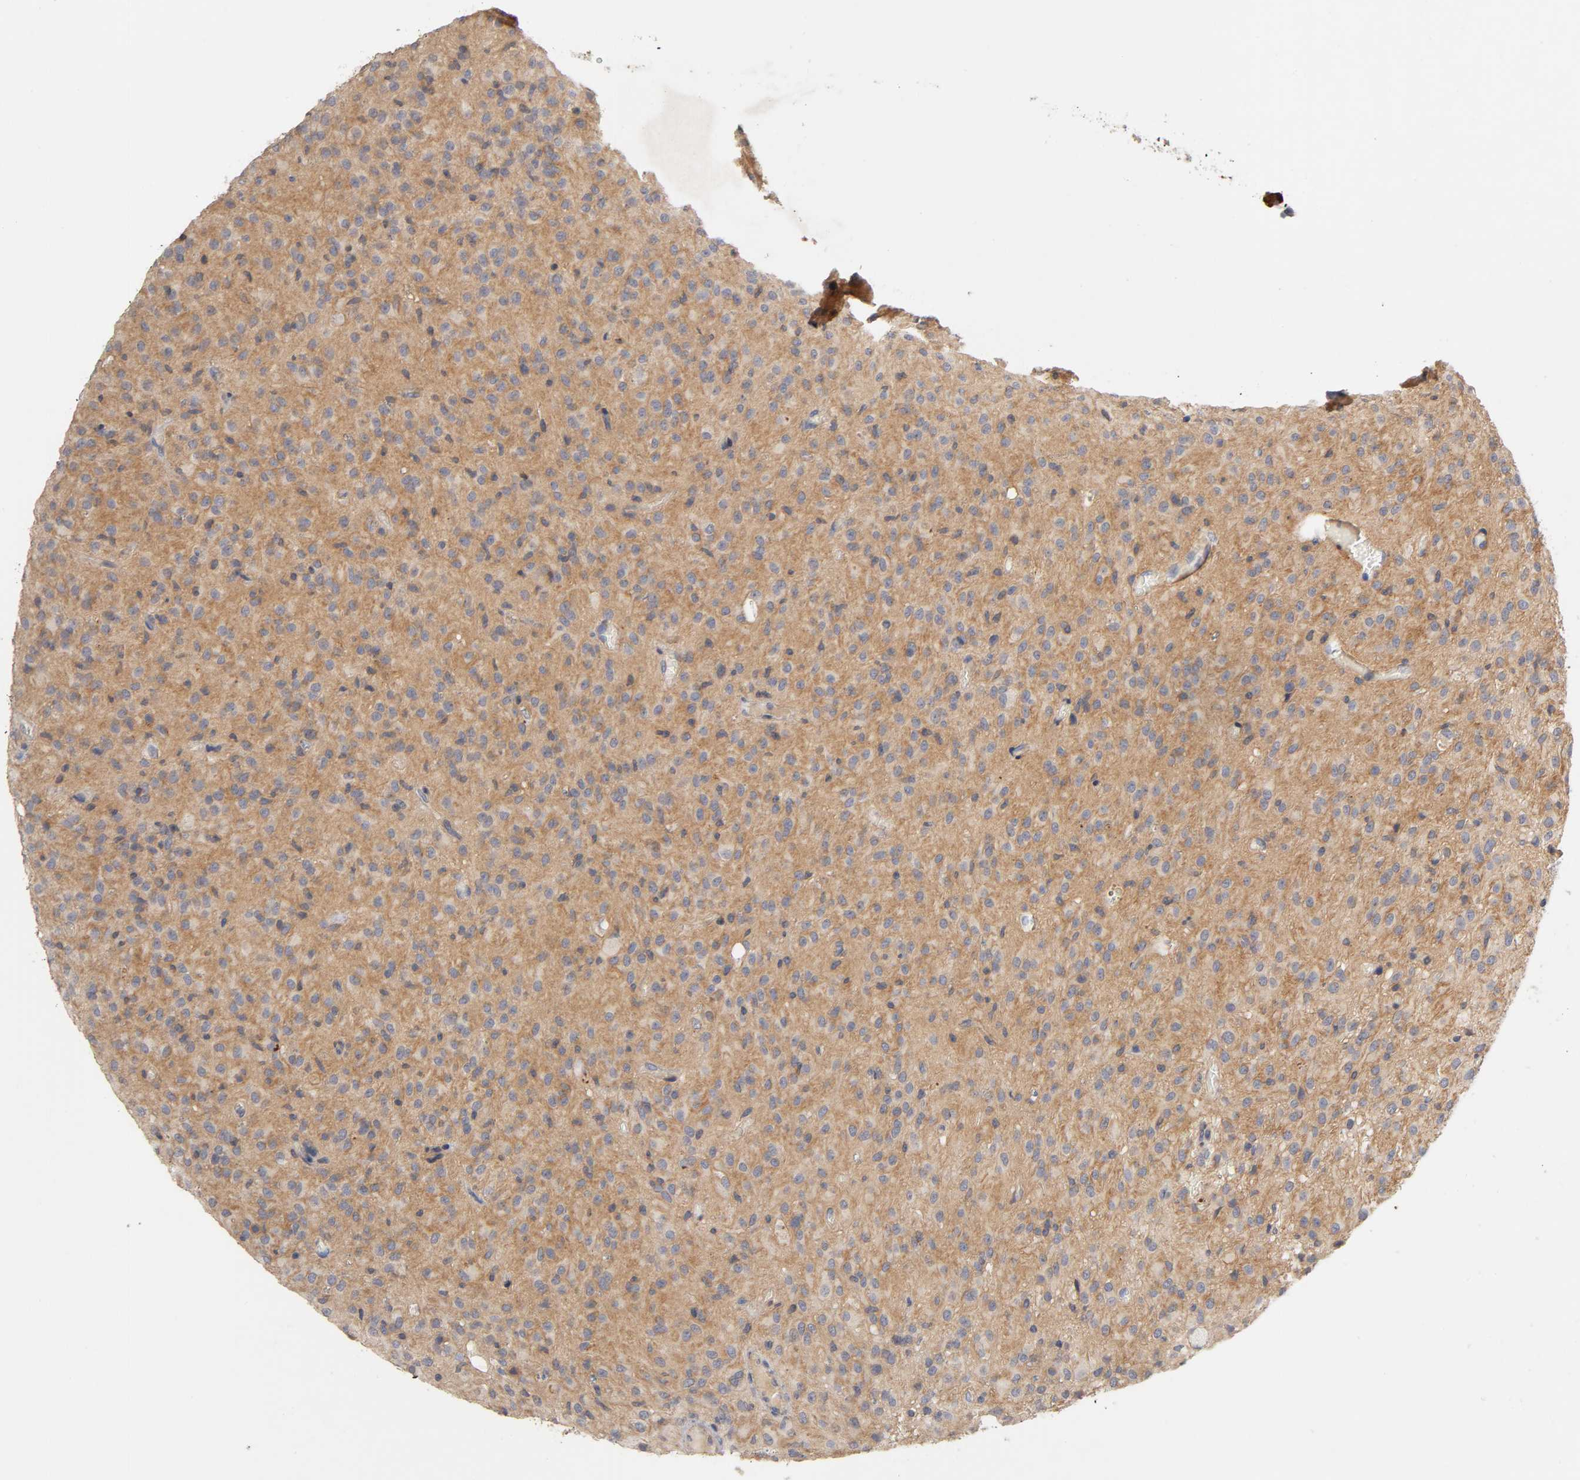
{"staining": {"intensity": "moderate", "quantity": ">75%", "location": "cytoplasmic/membranous"}, "tissue": "glioma", "cell_type": "Tumor cells", "image_type": "cancer", "snomed": [{"axis": "morphology", "description": "Glioma, malignant, High grade"}, {"axis": "topography", "description": "Brain"}], "caption": "Moderate cytoplasmic/membranous positivity is present in approximately >75% of tumor cells in malignant glioma (high-grade).", "gene": "PDZD11", "patient": {"sex": "female", "age": 59}}